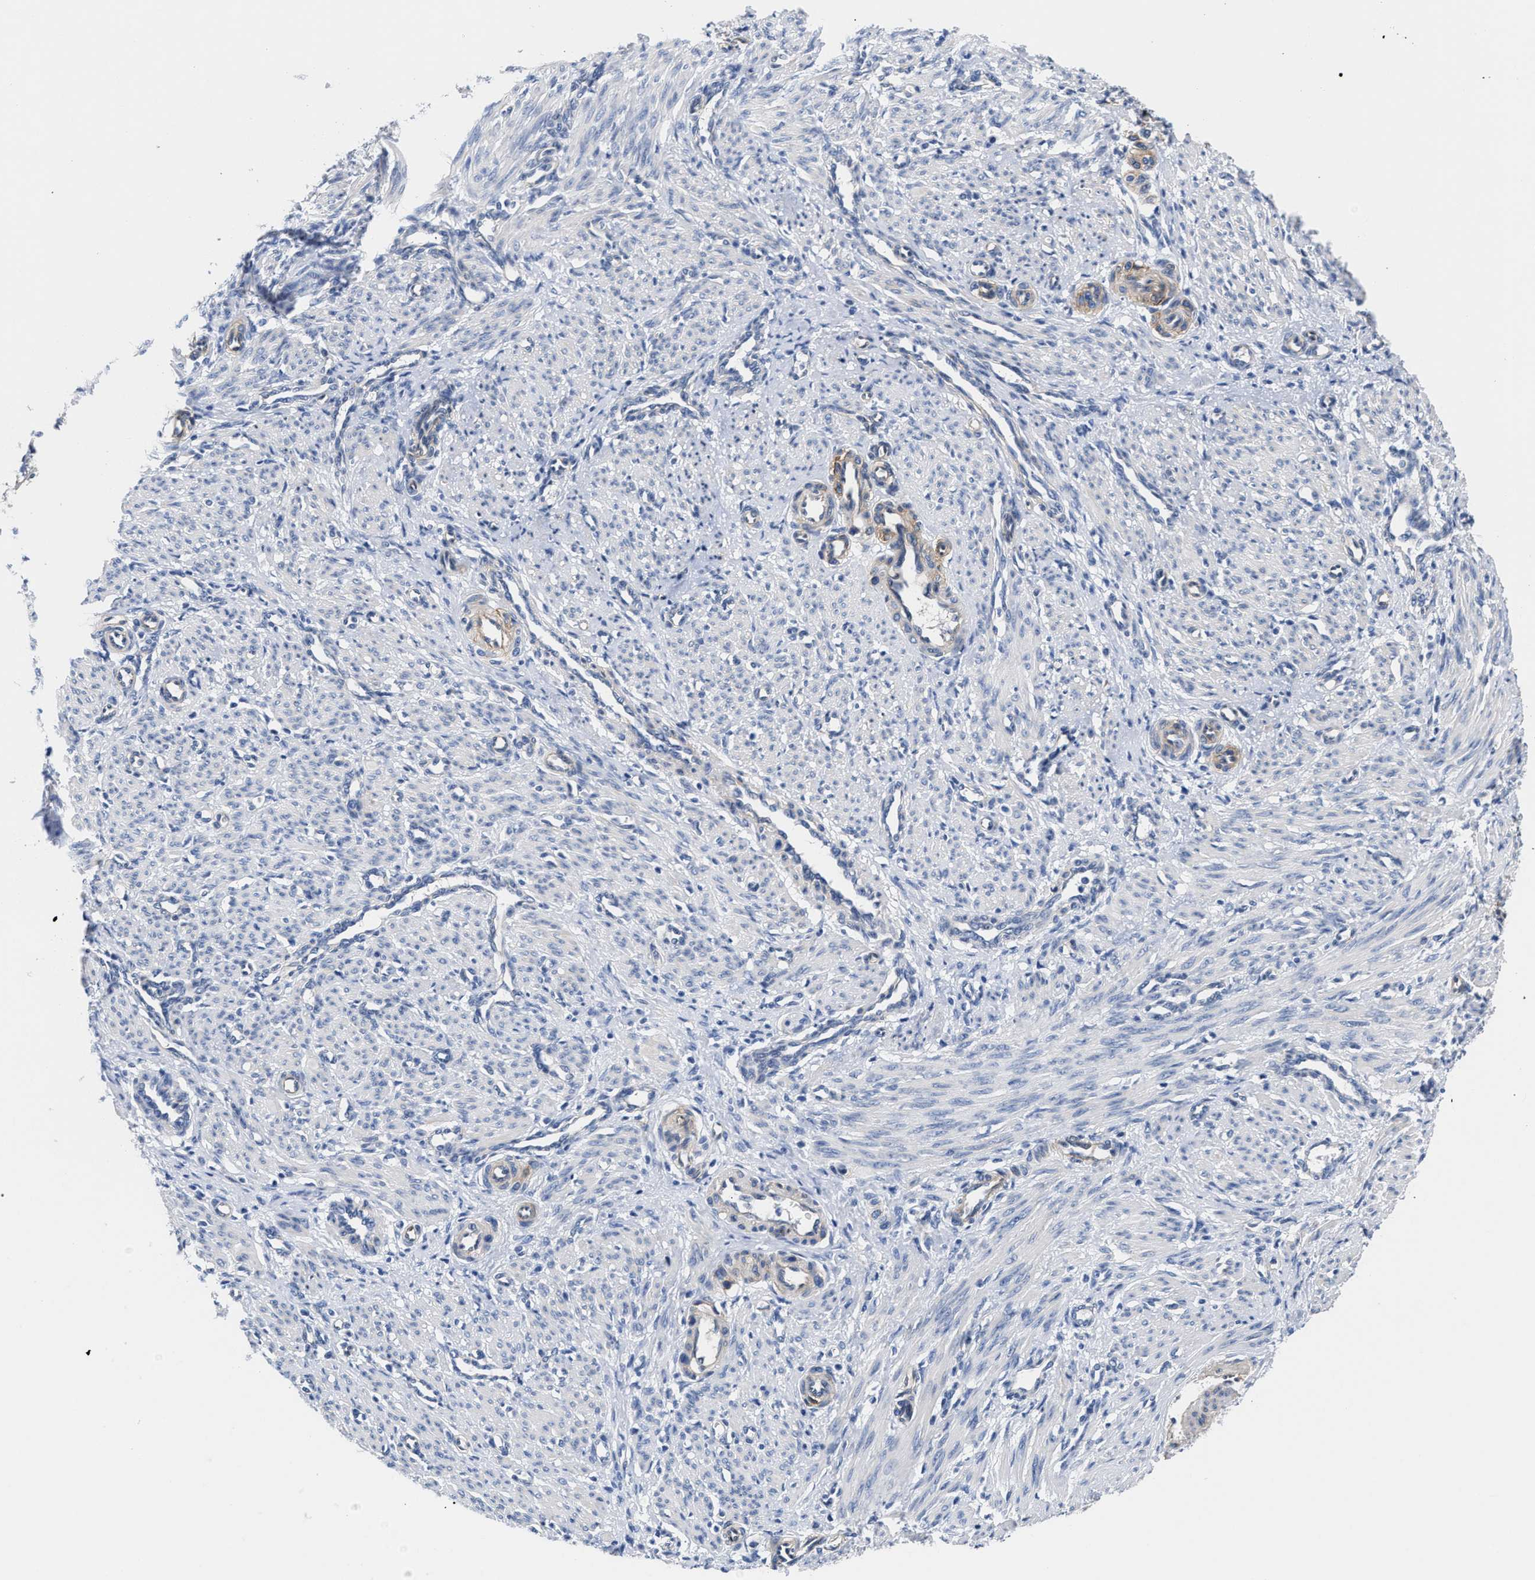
{"staining": {"intensity": "negative", "quantity": "none", "location": "none"}, "tissue": "smooth muscle", "cell_type": "Smooth muscle cells", "image_type": "normal", "snomed": [{"axis": "morphology", "description": "Normal tissue, NOS"}, {"axis": "topography", "description": "Endometrium"}], "caption": "This is an immunohistochemistry (IHC) photomicrograph of benign human smooth muscle. There is no staining in smooth muscle cells.", "gene": "TRIM29", "patient": {"sex": "female", "age": 33}}